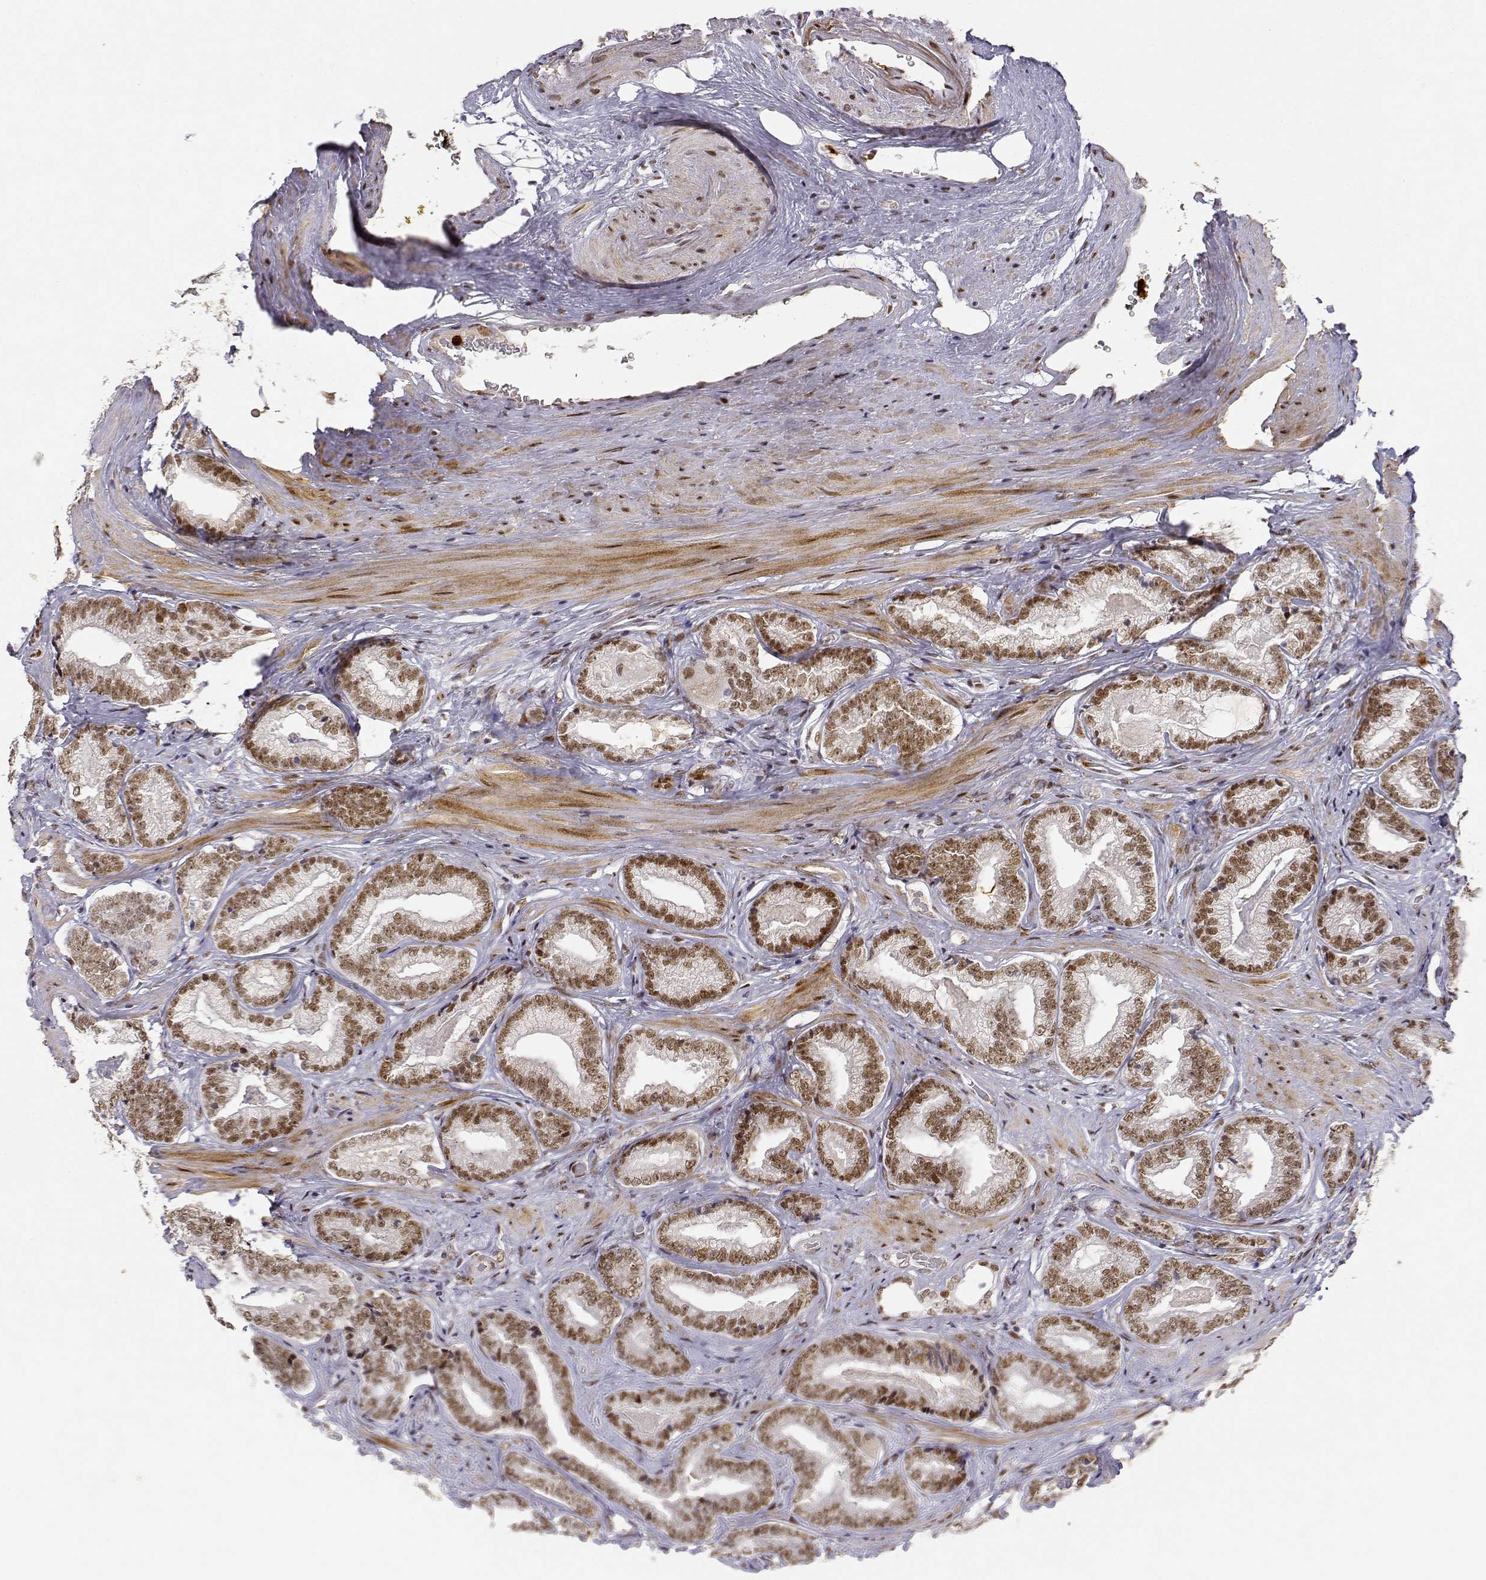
{"staining": {"intensity": "moderate", "quantity": "25%-75%", "location": "nuclear"}, "tissue": "prostate cancer", "cell_type": "Tumor cells", "image_type": "cancer", "snomed": [{"axis": "morphology", "description": "Adenocarcinoma, Low grade"}, {"axis": "topography", "description": "Prostate"}], "caption": "The immunohistochemical stain labels moderate nuclear staining in tumor cells of prostate cancer (low-grade adenocarcinoma) tissue.", "gene": "RSF1", "patient": {"sex": "male", "age": 61}}